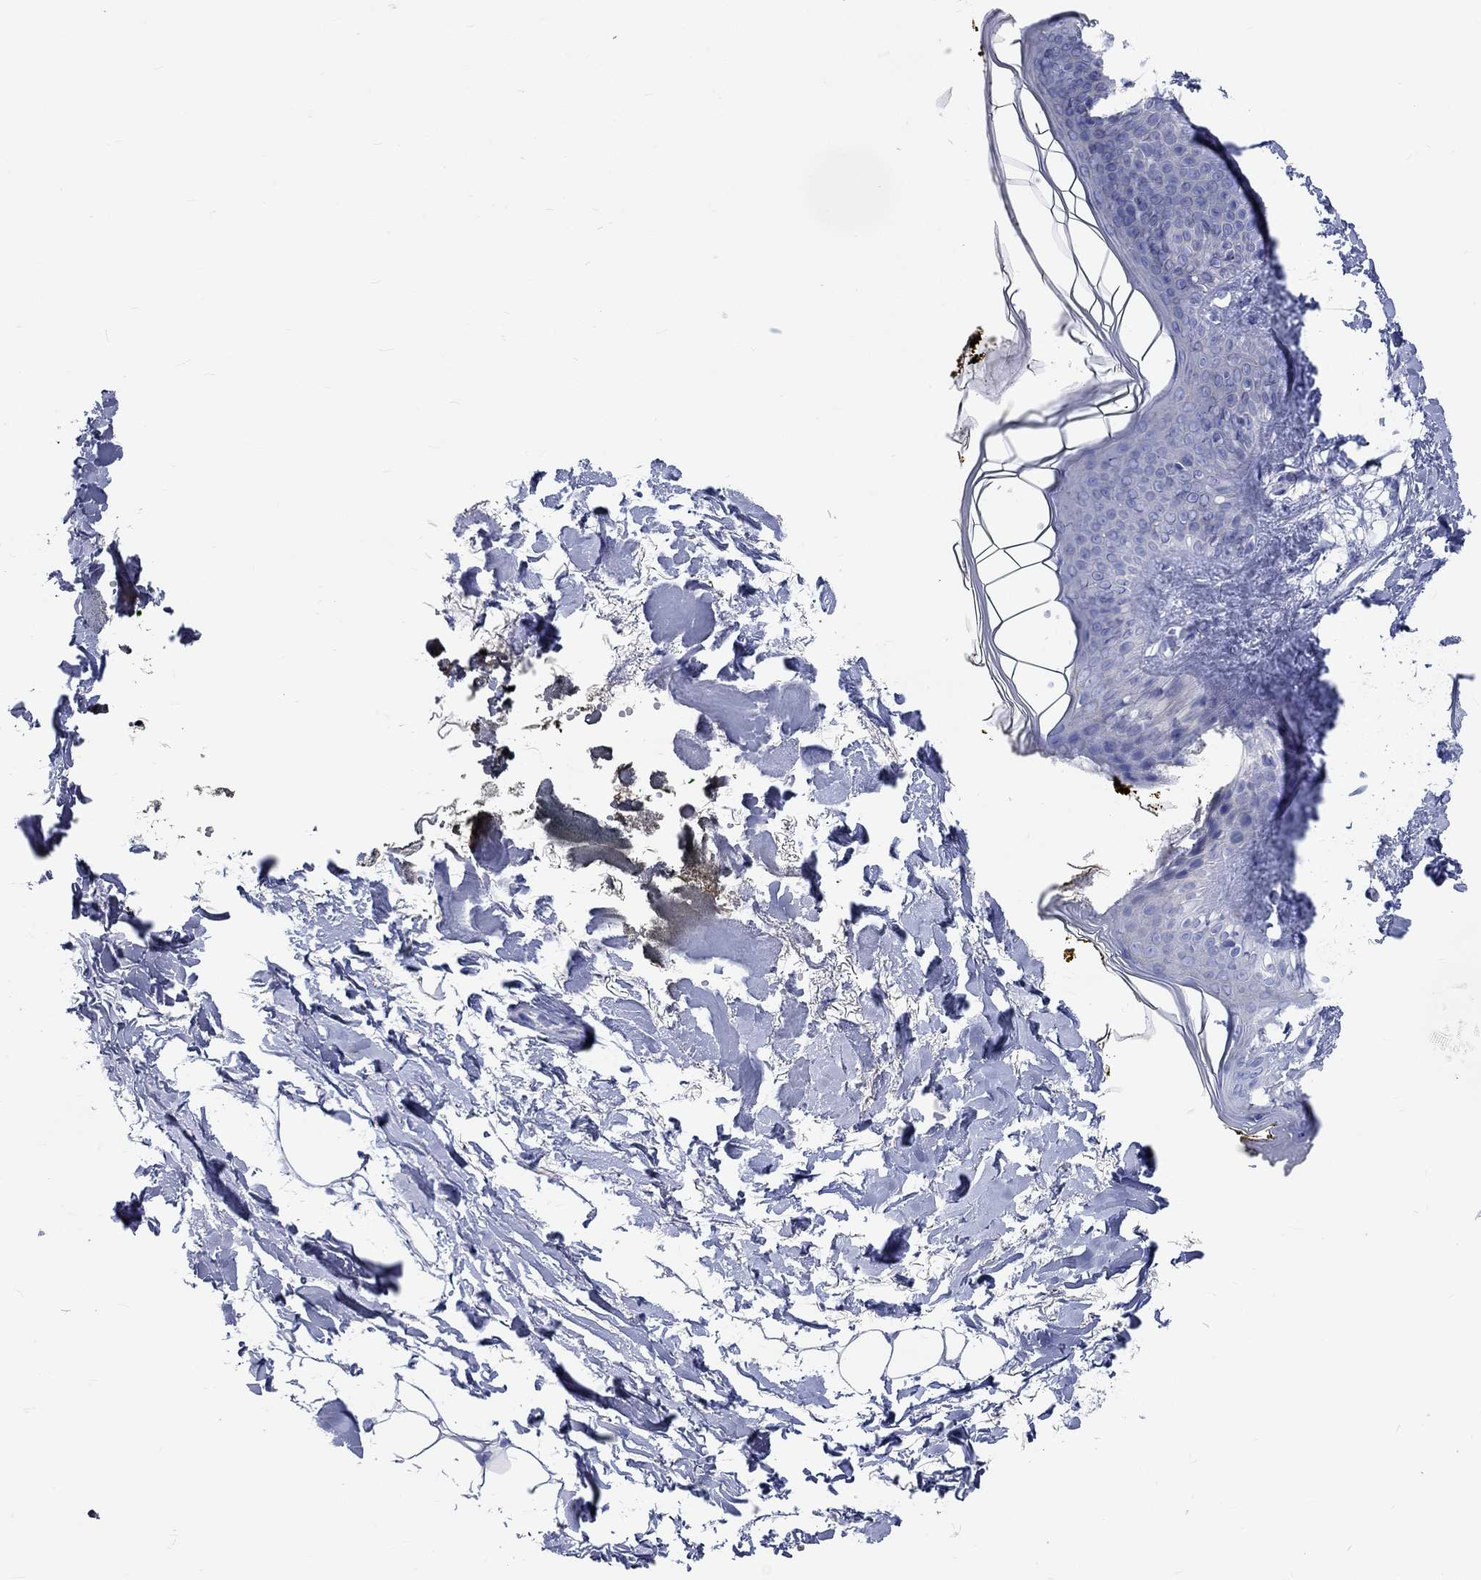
{"staining": {"intensity": "negative", "quantity": "none", "location": "none"}, "tissue": "skin", "cell_type": "Fibroblasts", "image_type": "normal", "snomed": [{"axis": "morphology", "description": "Normal tissue, NOS"}, {"axis": "topography", "description": "Skin"}], "caption": "This is an IHC photomicrograph of benign skin. There is no staining in fibroblasts.", "gene": "SPATA9", "patient": {"sex": "female", "age": 34}}